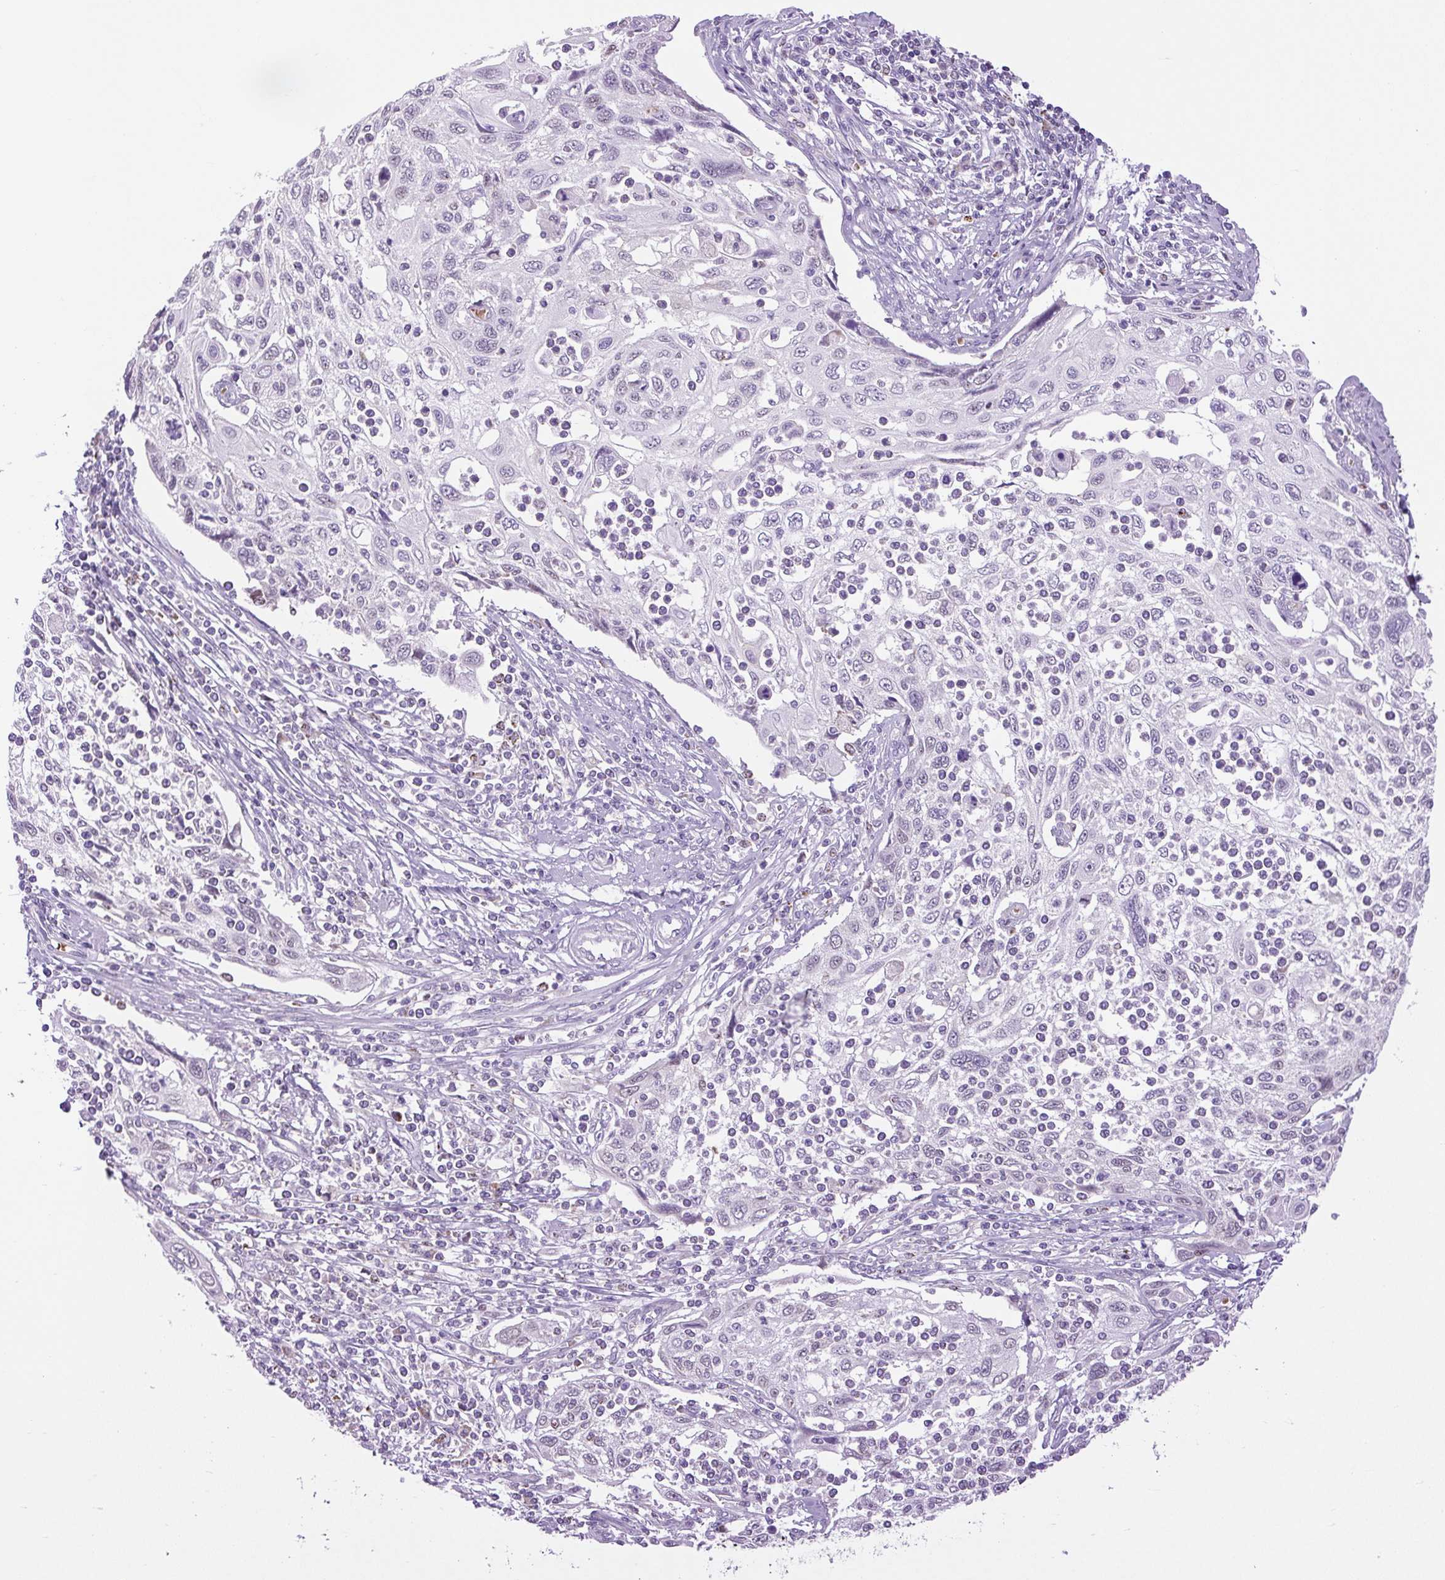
{"staining": {"intensity": "negative", "quantity": "none", "location": "none"}, "tissue": "cervical cancer", "cell_type": "Tumor cells", "image_type": "cancer", "snomed": [{"axis": "morphology", "description": "Squamous cell carcinoma, NOS"}, {"axis": "topography", "description": "Cervix"}], "caption": "Immunohistochemical staining of human cervical squamous cell carcinoma shows no significant staining in tumor cells.", "gene": "SCO2", "patient": {"sex": "female", "age": 70}}